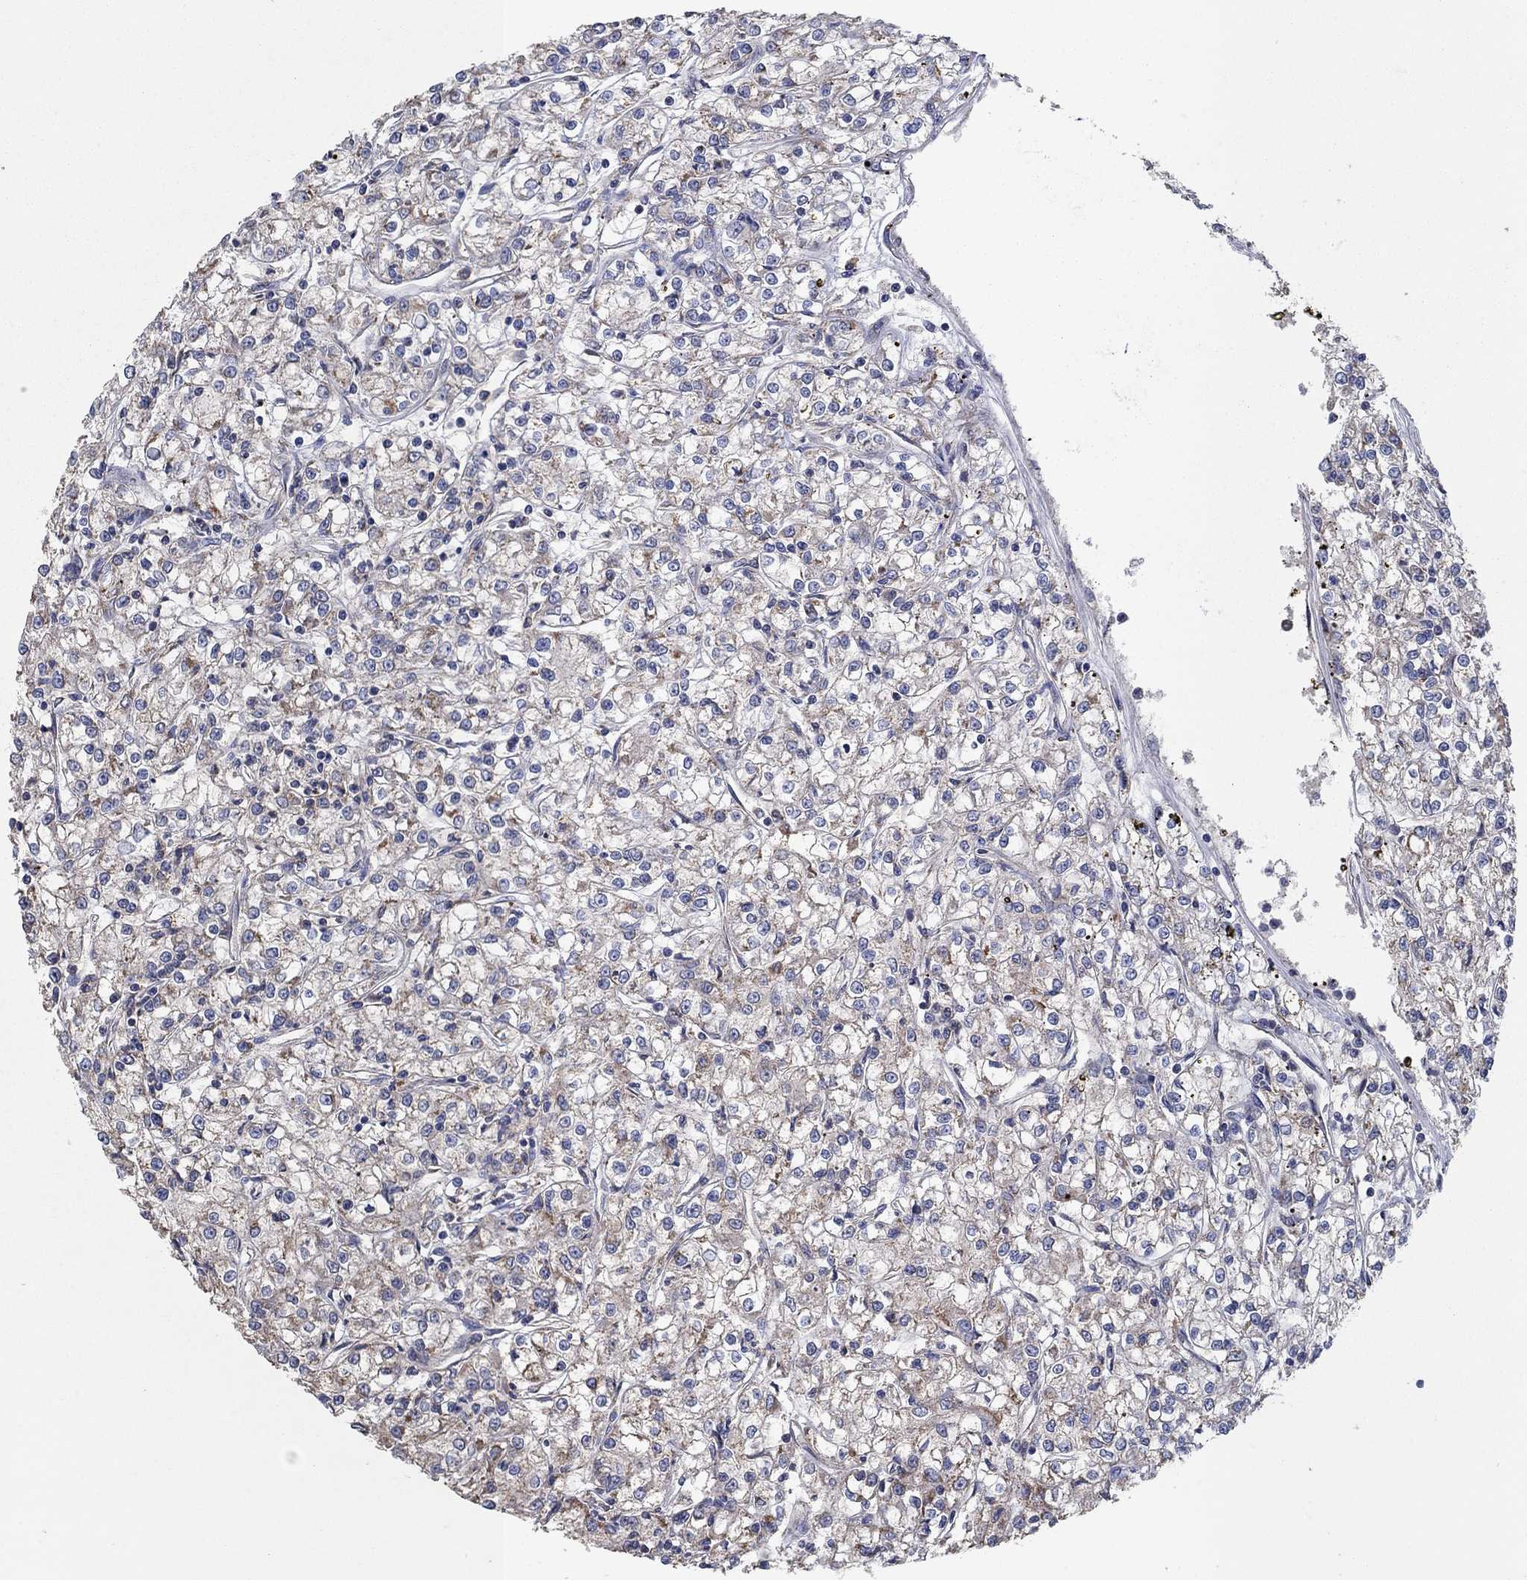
{"staining": {"intensity": "weak", "quantity": "25%-75%", "location": "cytoplasmic/membranous"}, "tissue": "renal cancer", "cell_type": "Tumor cells", "image_type": "cancer", "snomed": [{"axis": "morphology", "description": "Adenocarcinoma, NOS"}, {"axis": "topography", "description": "Kidney"}], "caption": "Immunohistochemical staining of renal cancer (adenocarcinoma) demonstrates weak cytoplasmic/membranous protein staining in about 25%-75% of tumor cells.", "gene": "HID1", "patient": {"sex": "female", "age": 59}}